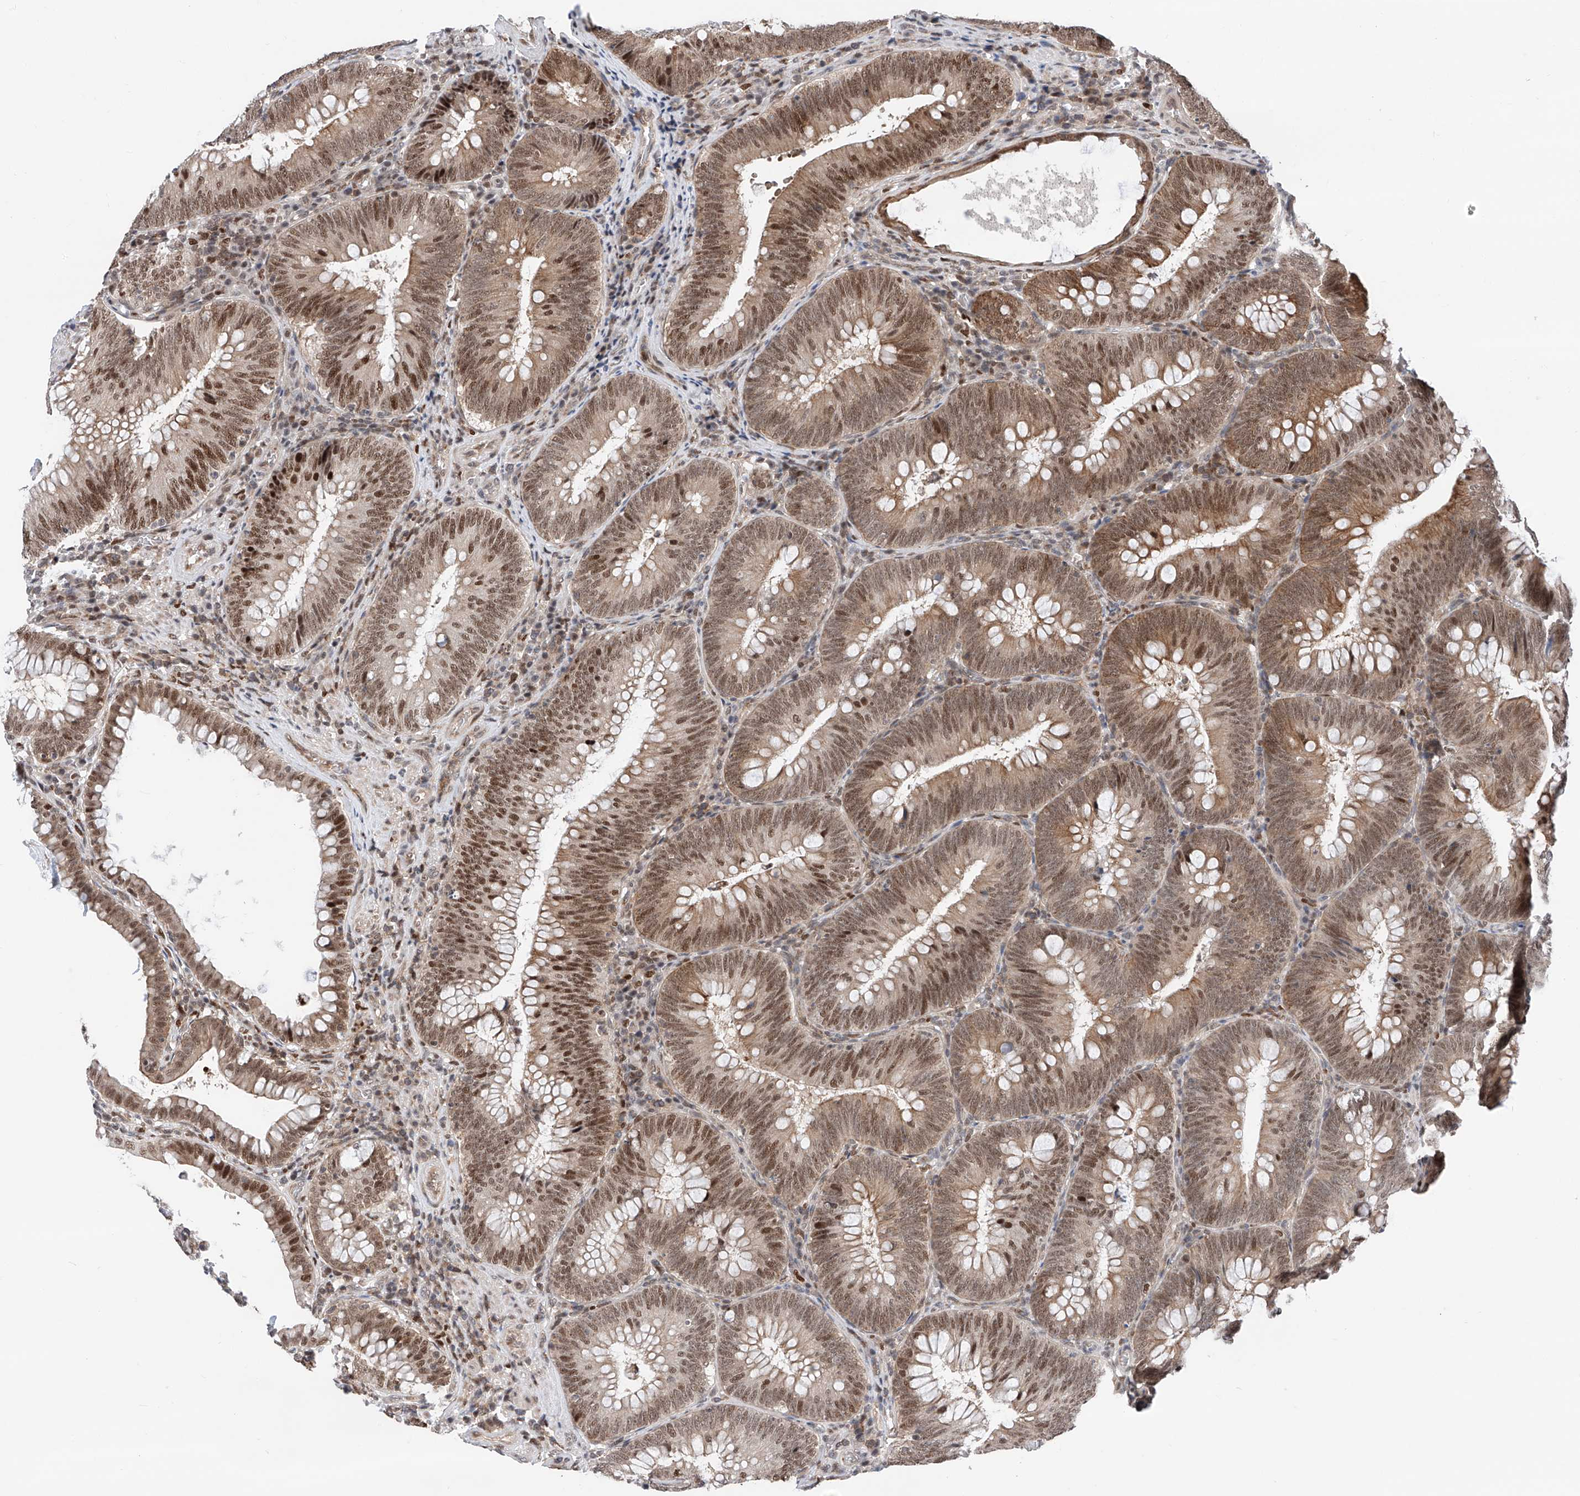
{"staining": {"intensity": "moderate", "quantity": ">75%", "location": "cytoplasmic/membranous,nuclear"}, "tissue": "colorectal cancer", "cell_type": "Tumor cells", "image_type": "cancer", "snomed": [{"axis": "morphology", "description": "Normal tissue, NOS"}, {"axis": "topography", "description": "Colon"}], "caption": "DAB (3,3'-diaminobenzidine) immunohistochemical staining of colorectal cancer demonstrates moderate cytoplasmic/membranous and nuclear protein positivity in approximately >75% of tumor cells.", "gene": "SNRNP200", "patient": {"sex": "female", "age": 82}}